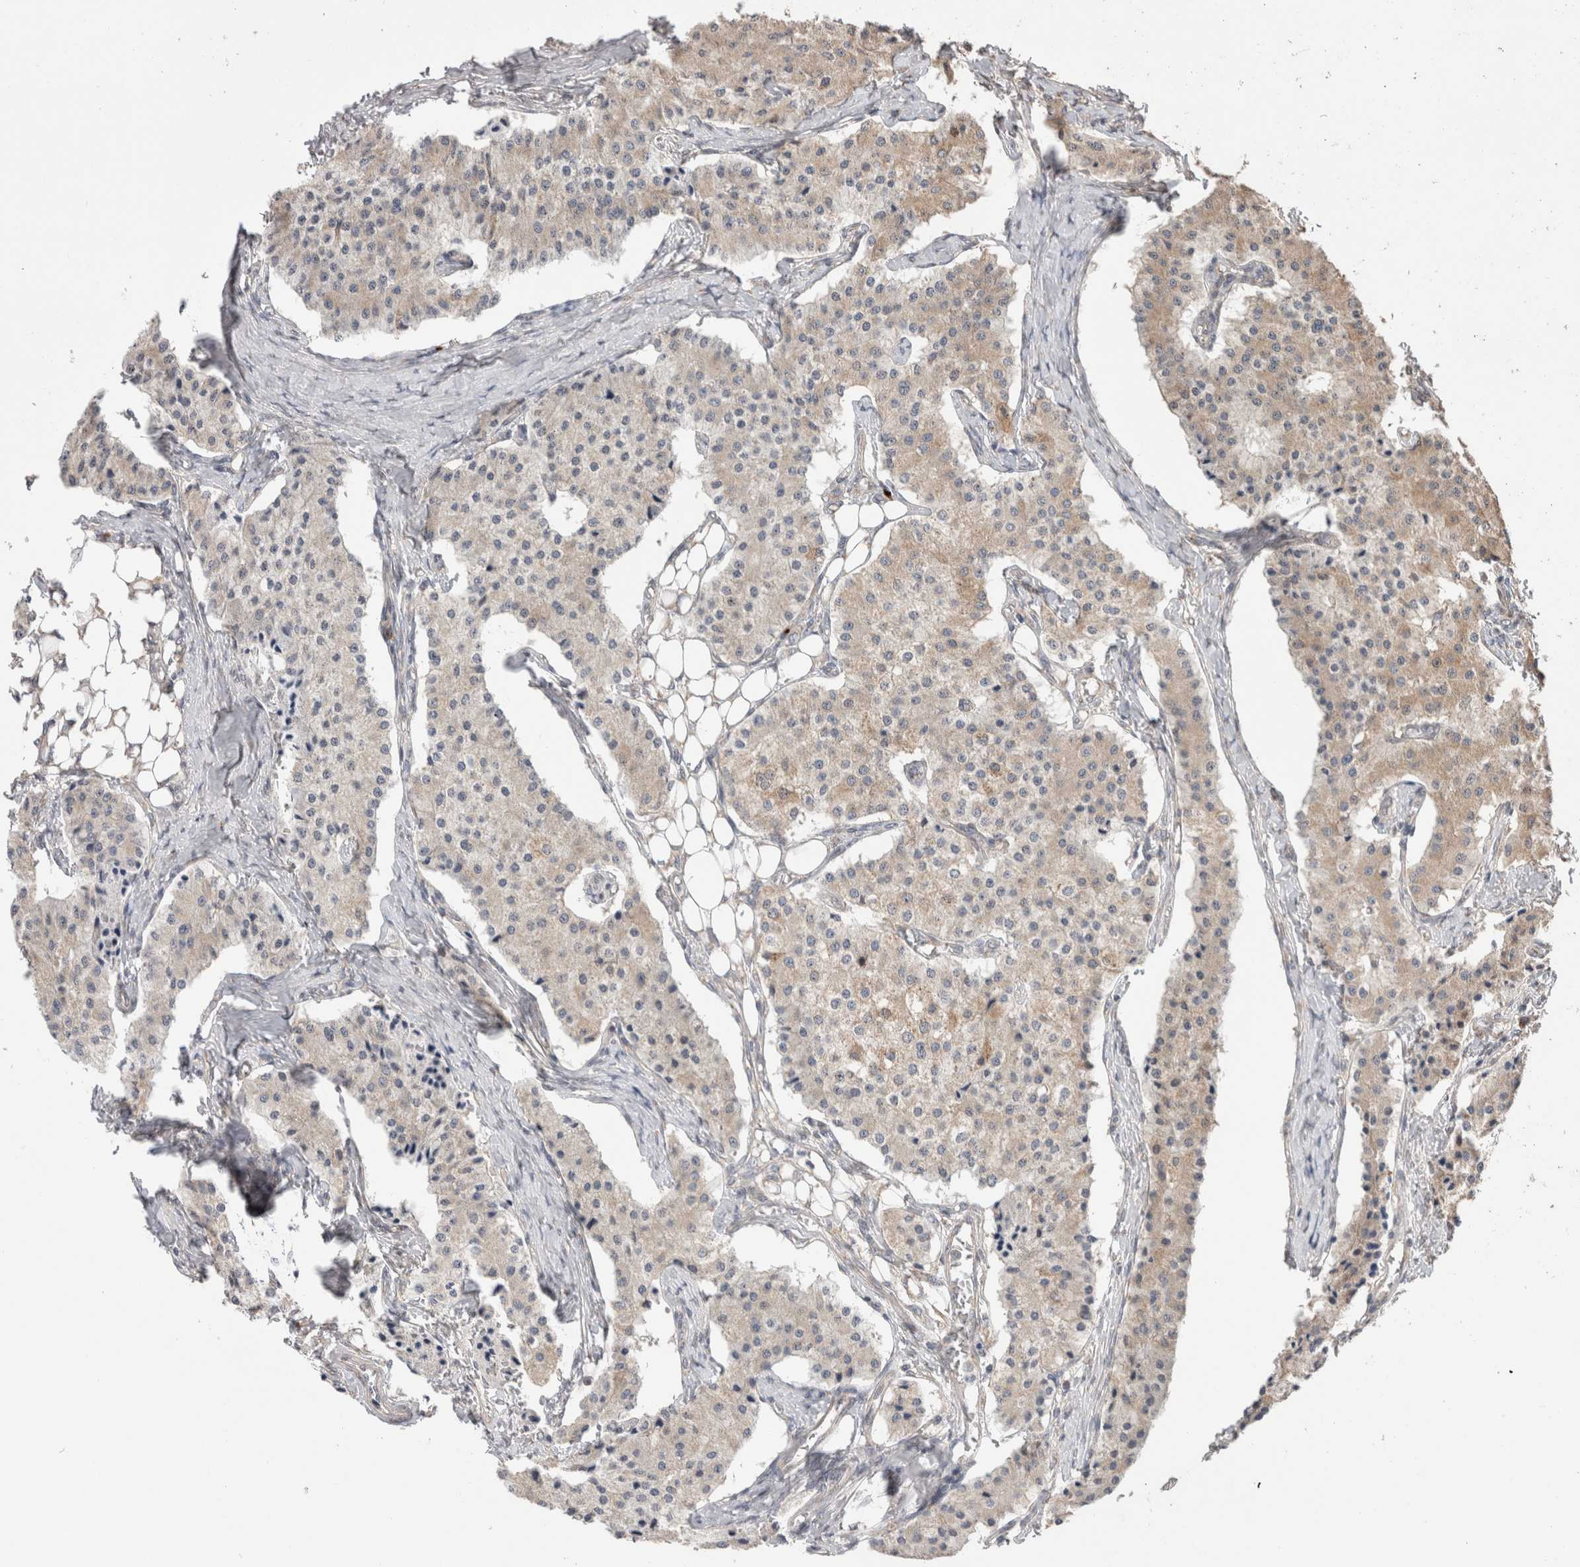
{"staining": {"intensity": "weak", "quantity": "25%-75%", "location": "cytoplasmic/membranous"}, "tissue": "carcinoid", "cell_type": "Tumor cells", "image_type": "cancer", "snomed": [{"axis": "morphology", "description": "Carcinoid, malignant, NOS"}, {"axis": "topography", "description": "Colon"}], "caption": "This is a photomicrograph of immunohistochemistry (IHC) staining of malignant carcinoid, which shows weak expression in the cytoplasmic/membranous of tumor cells.", "gene": "TRIM5", "patient": {"sex": "female", "age": 52}}